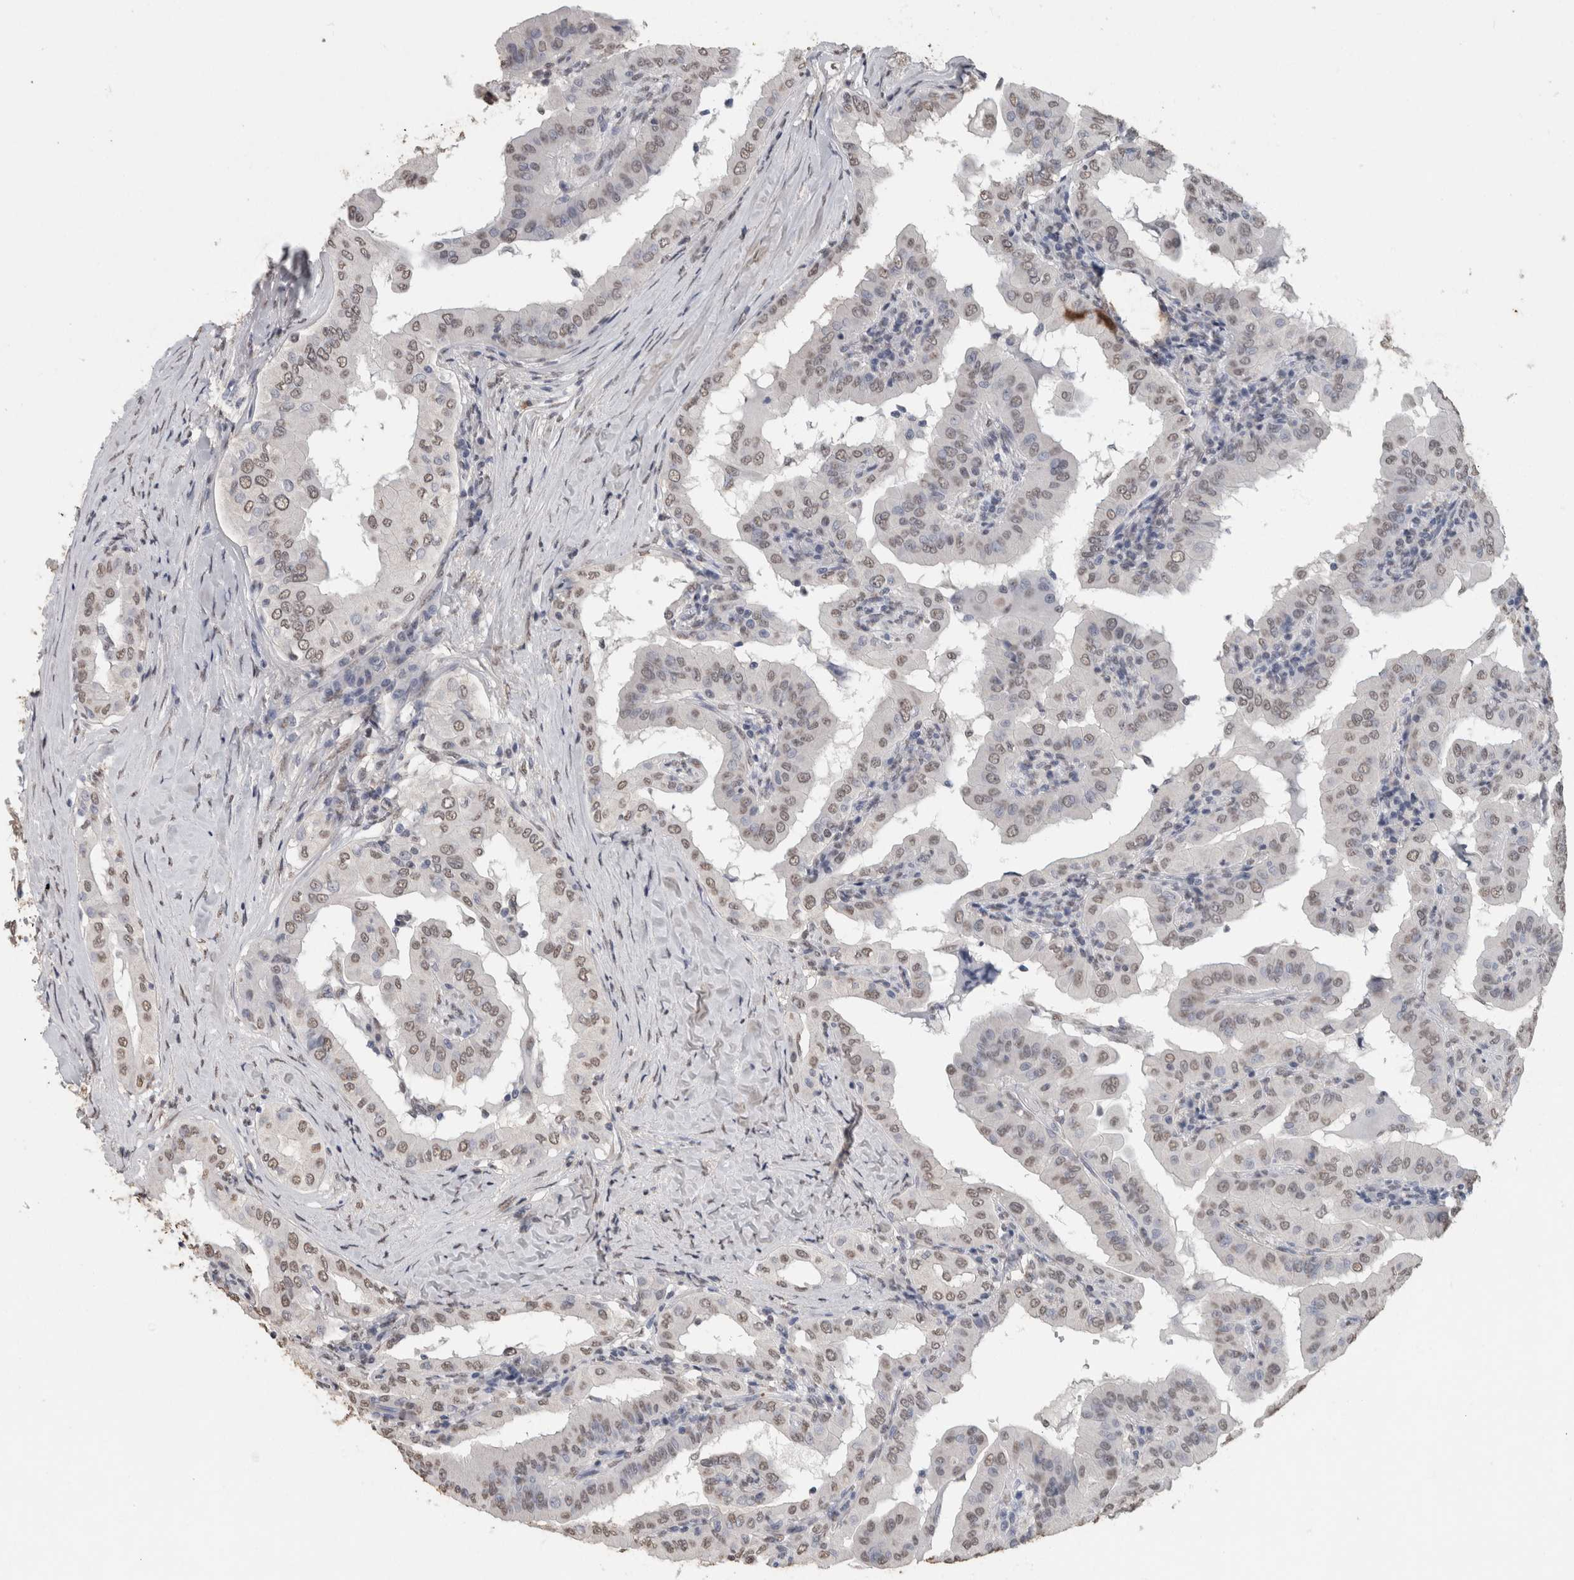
{"staining": {"intensity": "weak", "quantity": ">75%", "location": "nuclear"}, "tissue": "thyroid cancer", "cell_type": "Tumor cells", "image_type": "cancer", "snomed": [{"axis": "morphology", "description": "Papillary adenocarcinoma, NOS"}, {"axis": "topography", "description": "Thyroid gland"}], "caption": "Protein expression analysis of human thyroid papillary adenocarcinoma reveals weak nuclear expression in about >75% of tumor cells.", "gene": "LTBP1", "patient": {"sex": "male", "age": 33}}